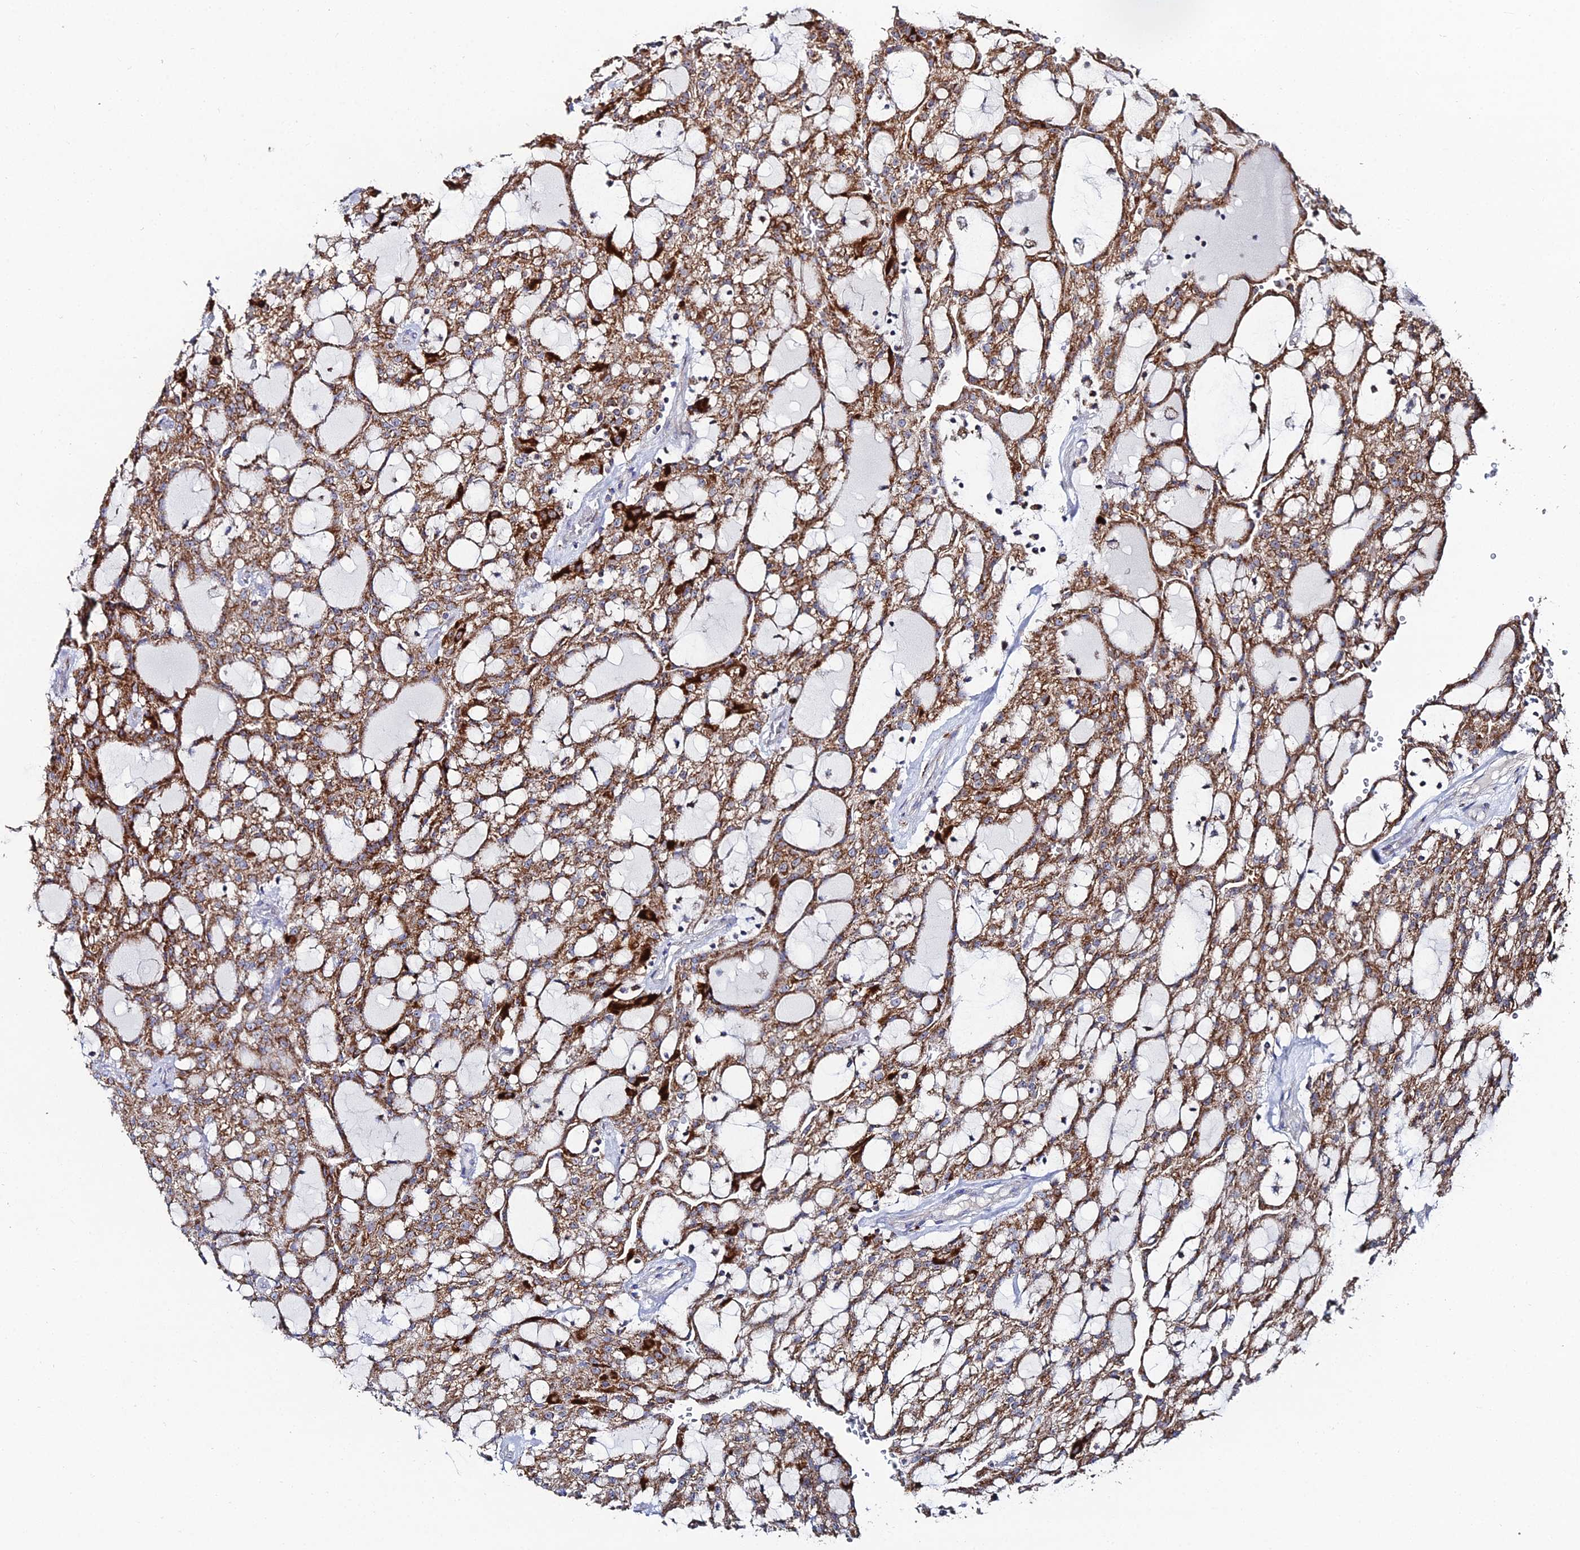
{"staining": {"intensity": "moderate", "quantity": ">75%", "location": "cytoplasmic/membranous"}, "tissue": "renal cancer", "cell_type": "Tumor cells", "image_type": "cancer", "snomed": [{"axis": "morphology", "description": "Adenocarcinoma, NOS"}, {"axis": "topography", "description": "Kidney"}], "caption": "Immunohistochemistry (IHC) histopathology image of human renal cancer stained for a protein (brown), which shows medium levels of moderate cytoplasmic/membranous positivity in about >75% of tumor cells.", "gene": "MPC1", "patient": {"sex": "male", "age": 63}}